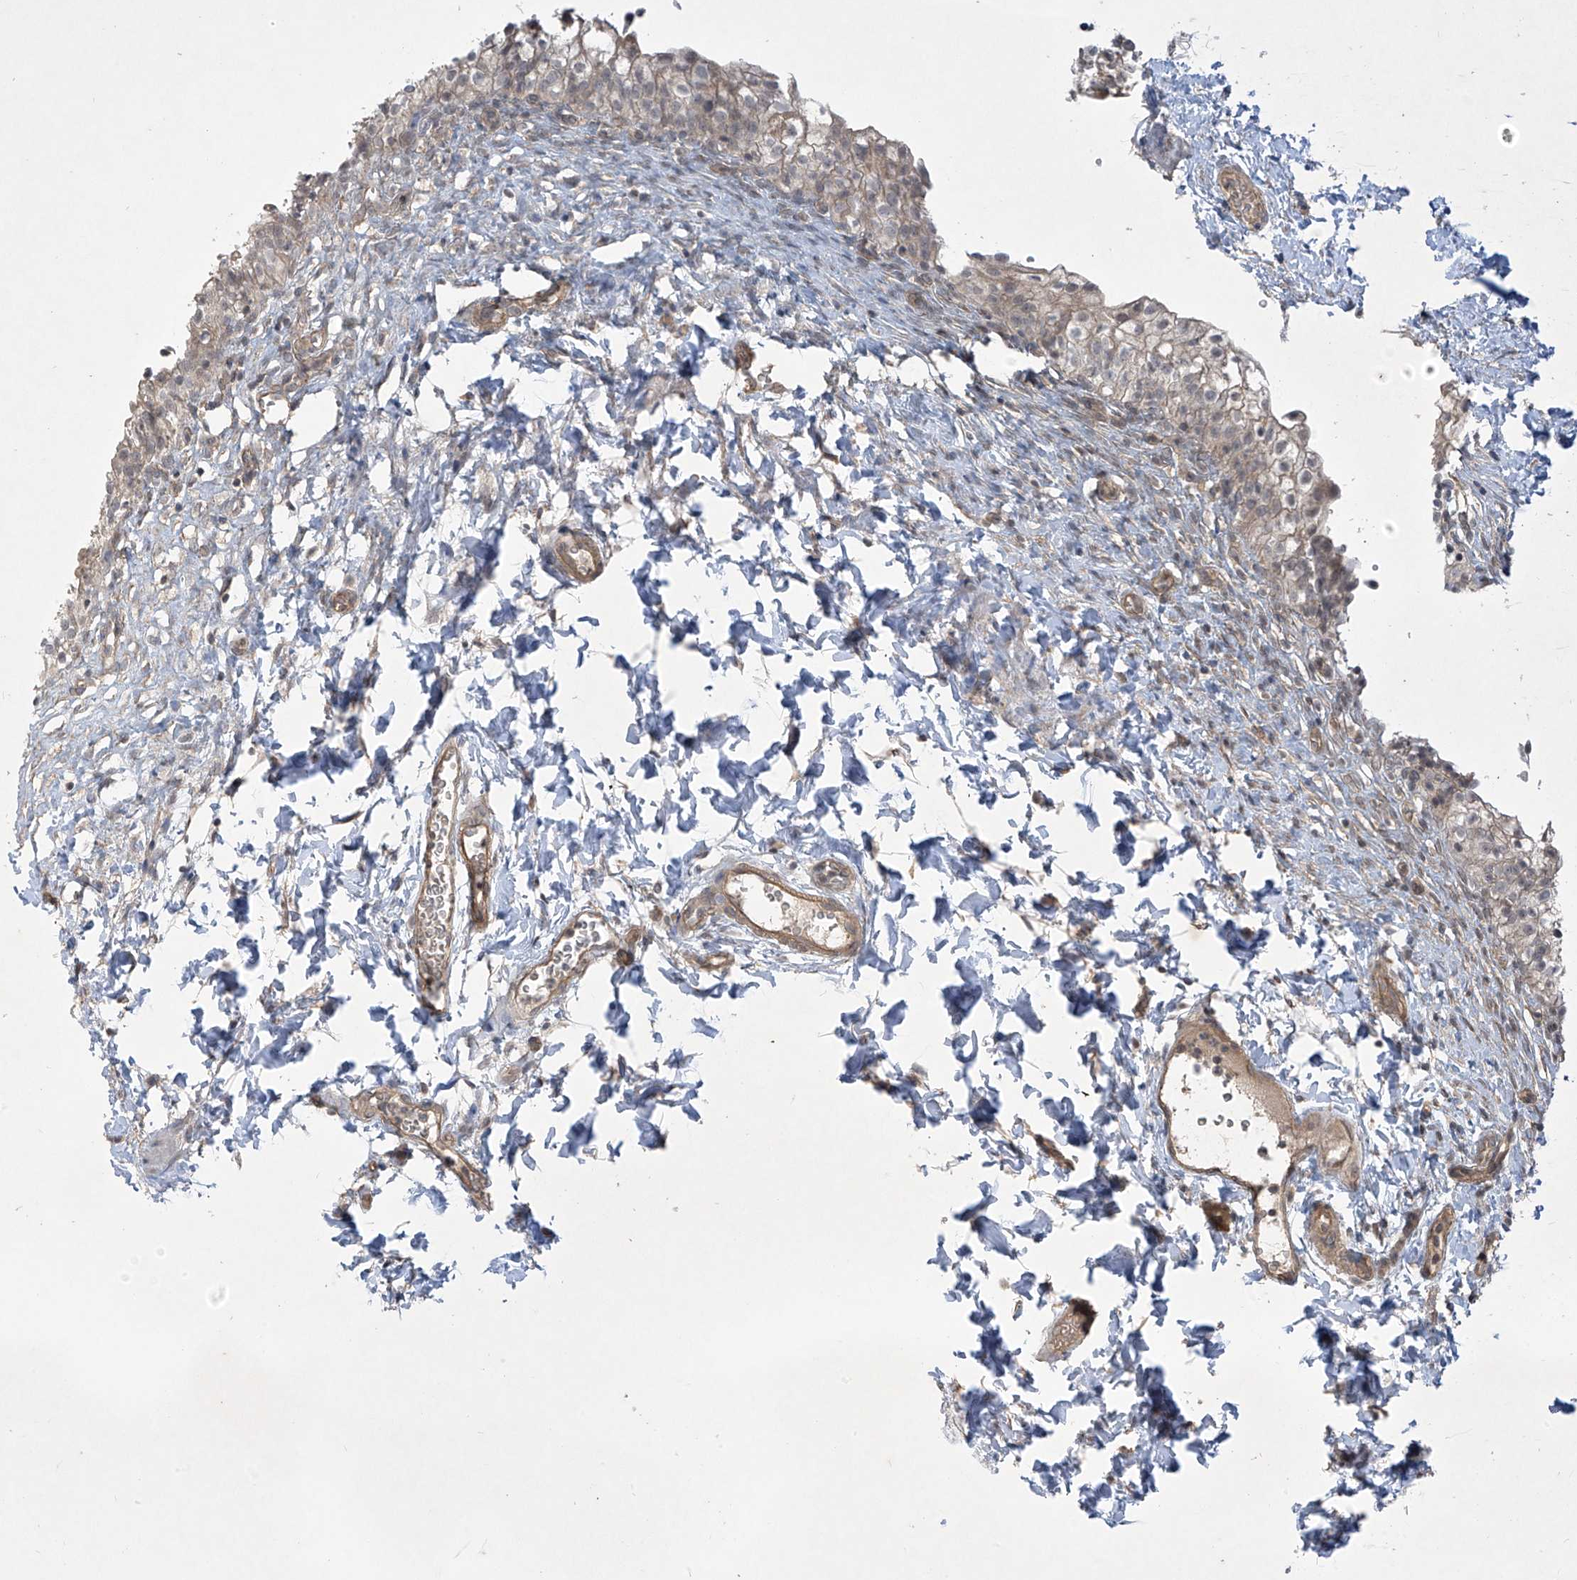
{"staining": {"intensity": "weak", "quantity": ">75%", "location": "cytoplasmic/membranous"}, "tissue": "urinary bladder", "cell_type": "Urothelial cells", "image_type": "normal", "snomed": [{"axis": "morphology", "description": "Normal tissue, NOS"}, {"axis": "topography", "description": "Urinary bladder"}], "caption": "The image displays immunohistochemical staining of normal urinary bladder. There is weak cytoplasmic/membranous staining is seen in approximately >75% of urothelial cells. (DAB = brown stain, brightfield microscopy at high magnification).", "gene": "DGKQ", "patient": {"sex": "male", "age": 55}}